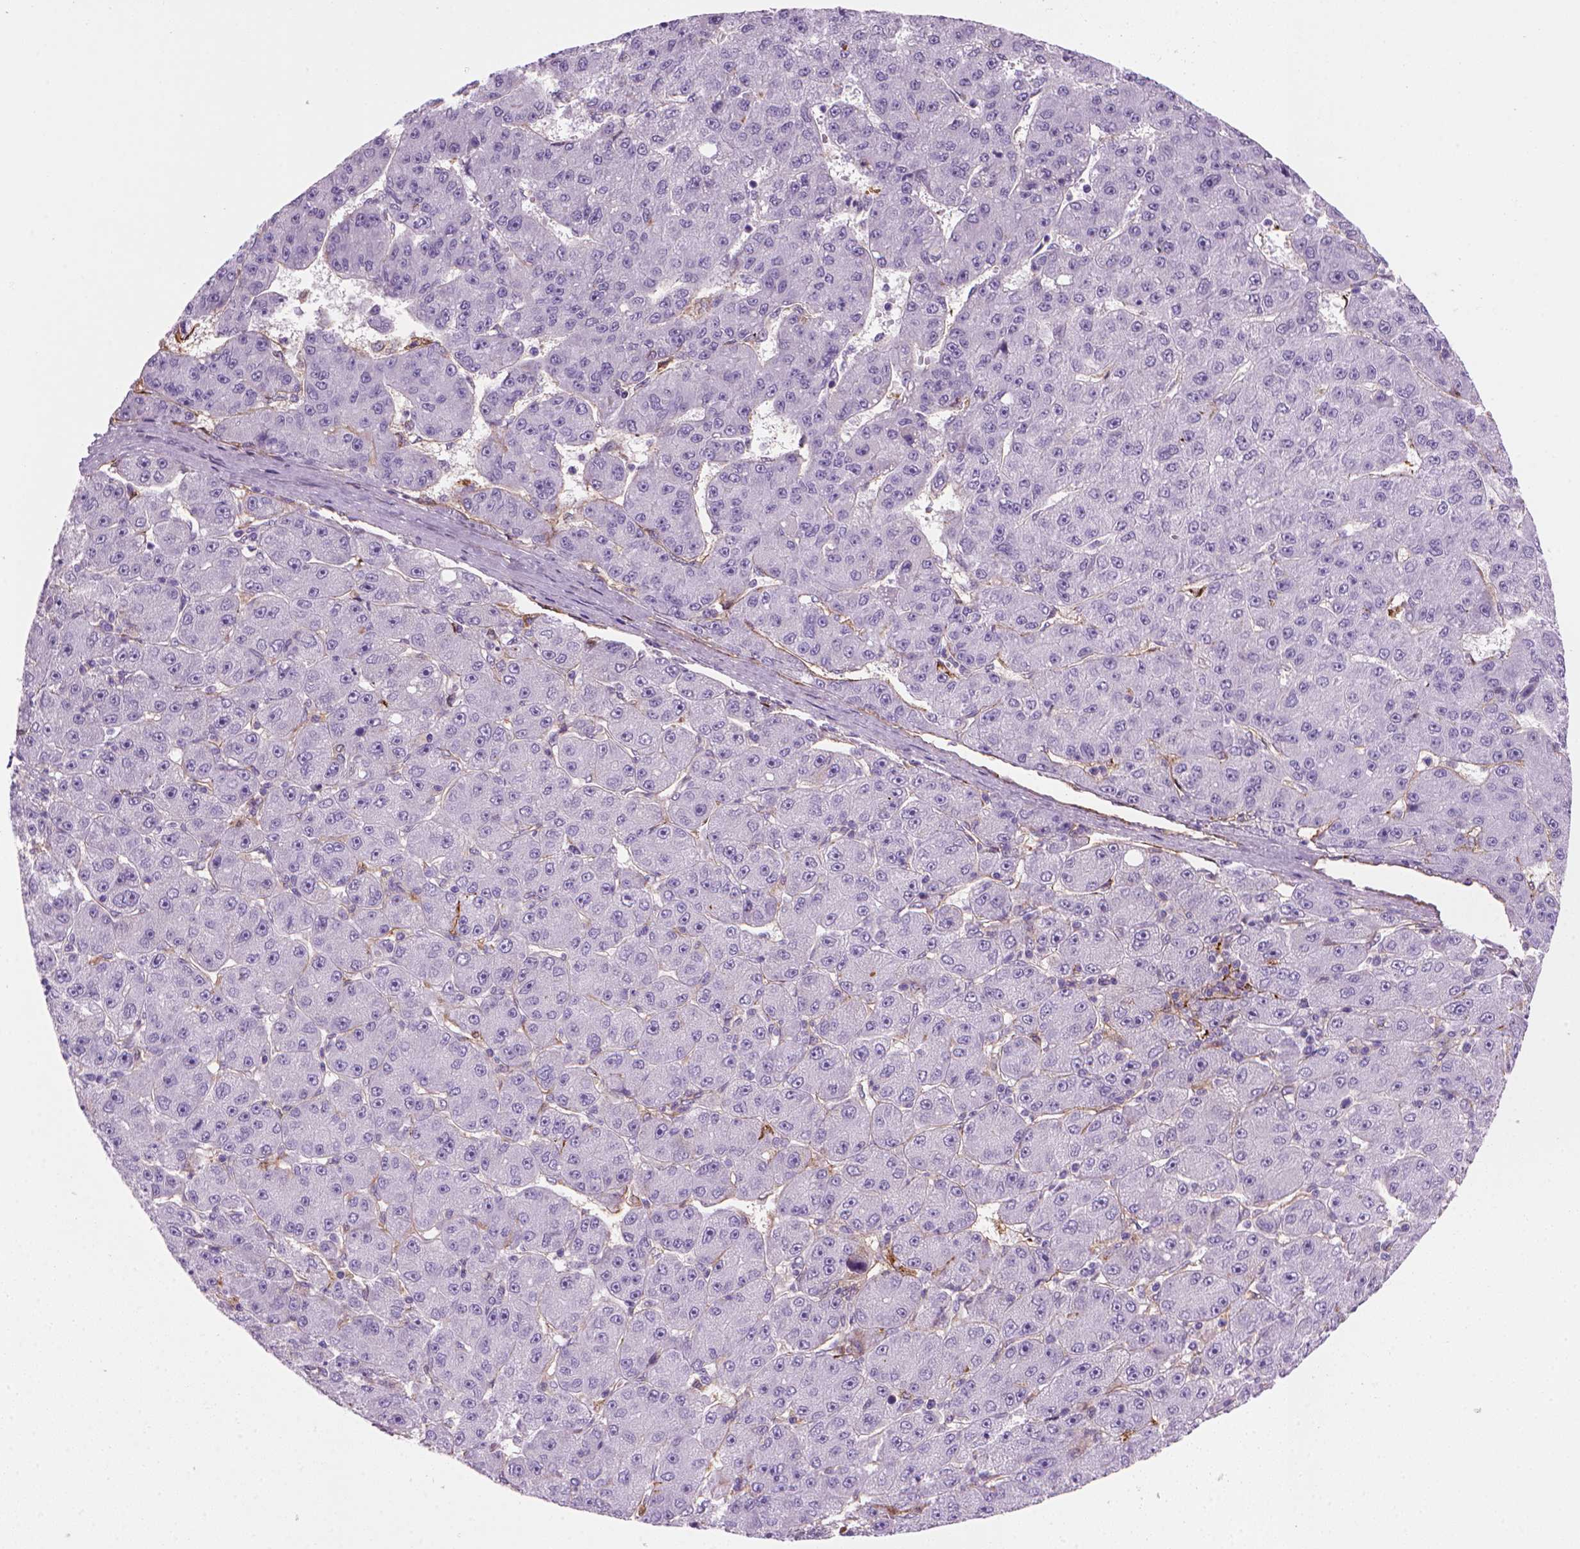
{"staining": {"intensity": "negative", "quantity": "none", "location": "none"}, "tissue": "liver cancer", "cell_type": "Tumor cells", "image_type": "cancer", "snomed": [{"axis": "morphology", "description": "Carcinoma, Hepatocellular, NOS"}, {"axis": "topography", "description": "Liver"}], "caption": "Human hepatocellular carcinoma (liver) stained for a protein using immunohistochemistry (IHC) shows no expression in tumor cells.", "gene": "MARCKS", "patient": {"sex": "male", "age": 67}}